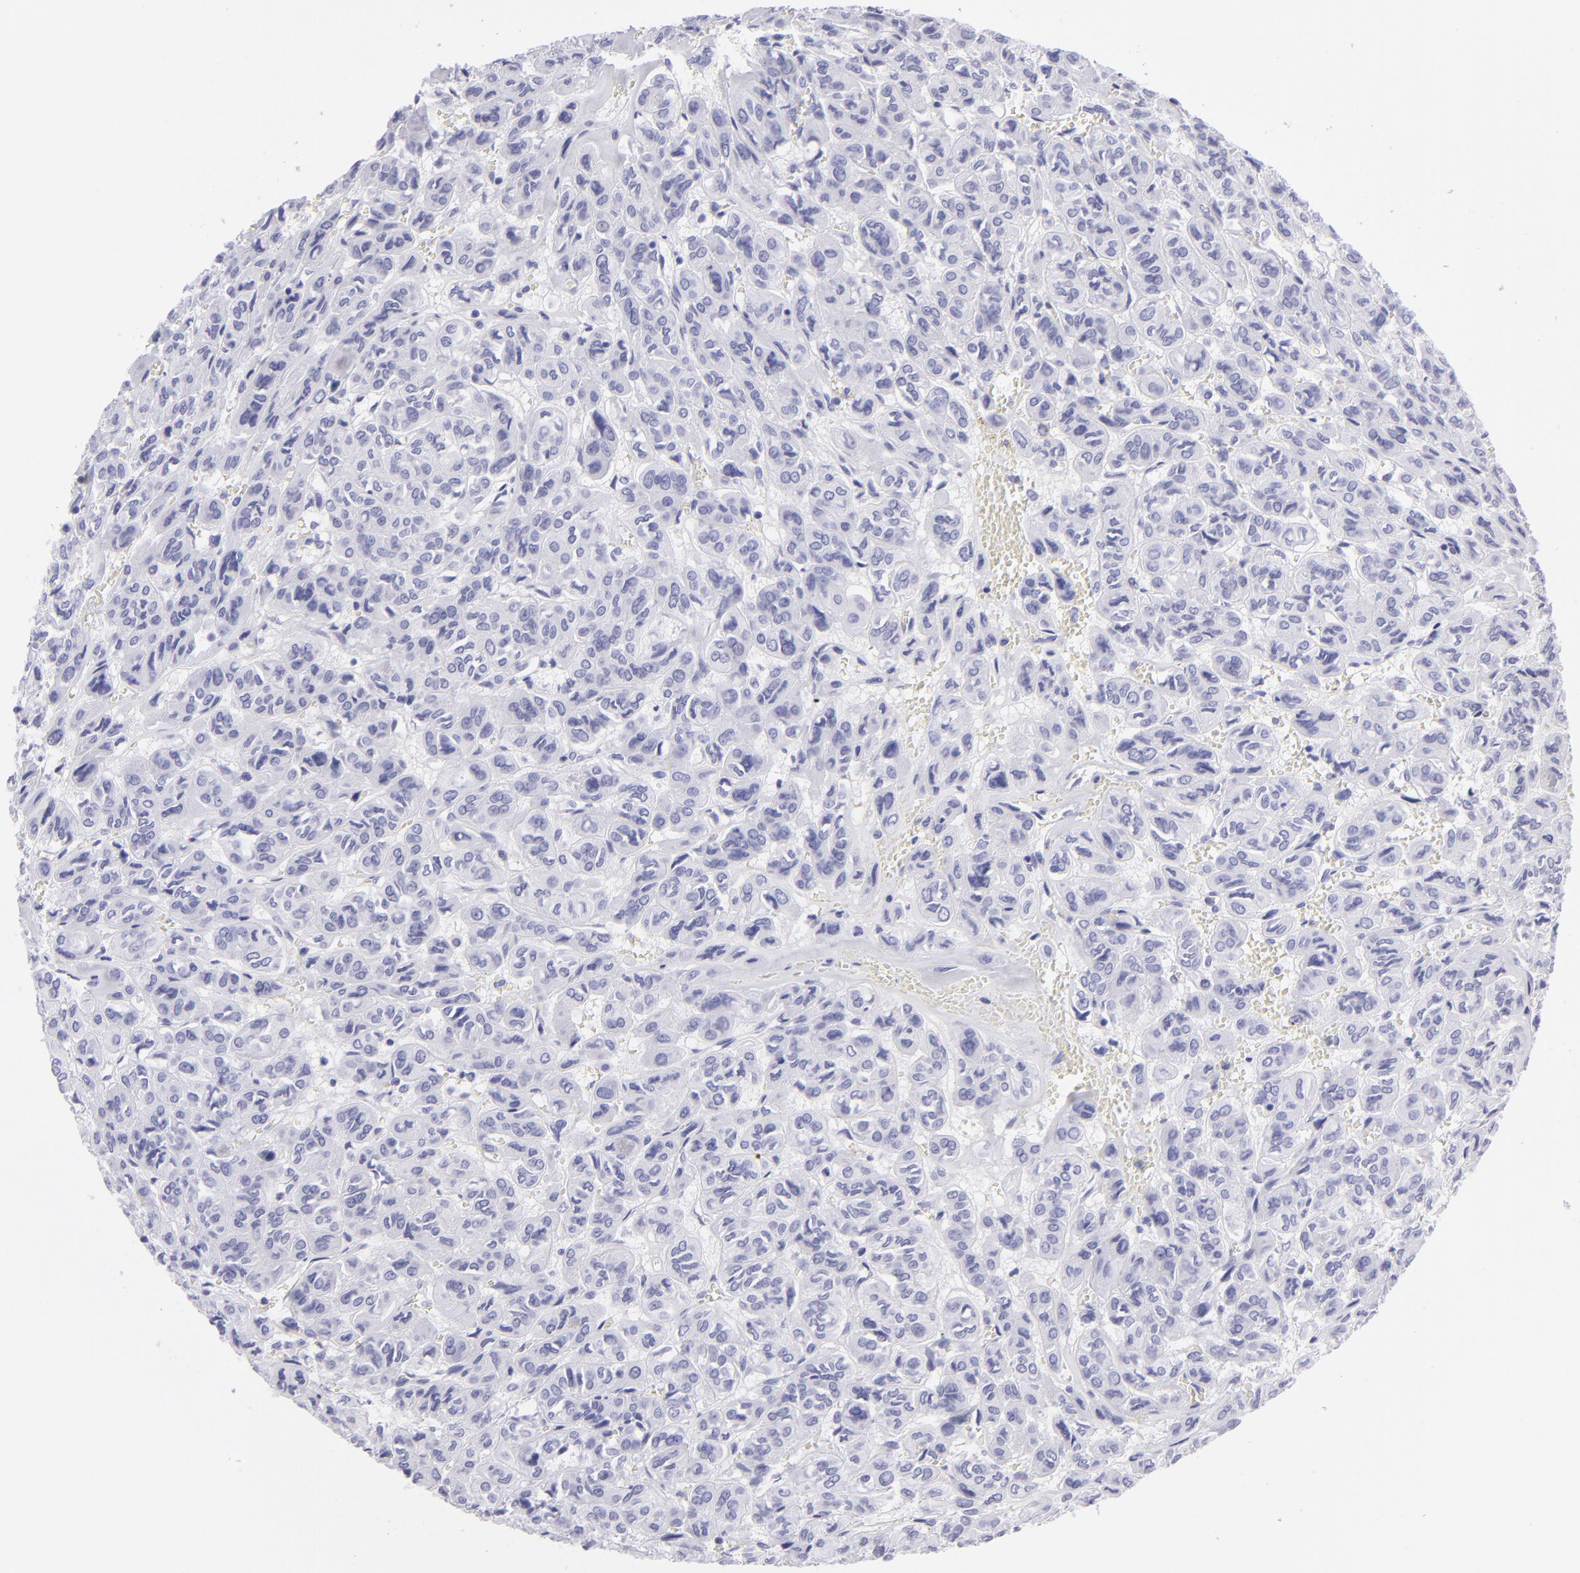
{"staining": {"intensity": "negative", "quantity": "none", "location": "none"}, "tissue": "thyroid cancer", "cell_type": "Tumor cells", "image_type": "cancer", "snomed": [{"axis": "morphology", "description": "Follicular adenoma carcinoma, NOS"}, {"axis": "topography", "description": "Thyroid gland"}], "caption": "A high-resolution micrograph shows immunohistochemistry staining of thyroid cancer (follicular adenoma carcinoma), which exhibits no significant expression in tumor cells.", "gene": "PVALB", "patient": {"sex": "female", "age": 71}}